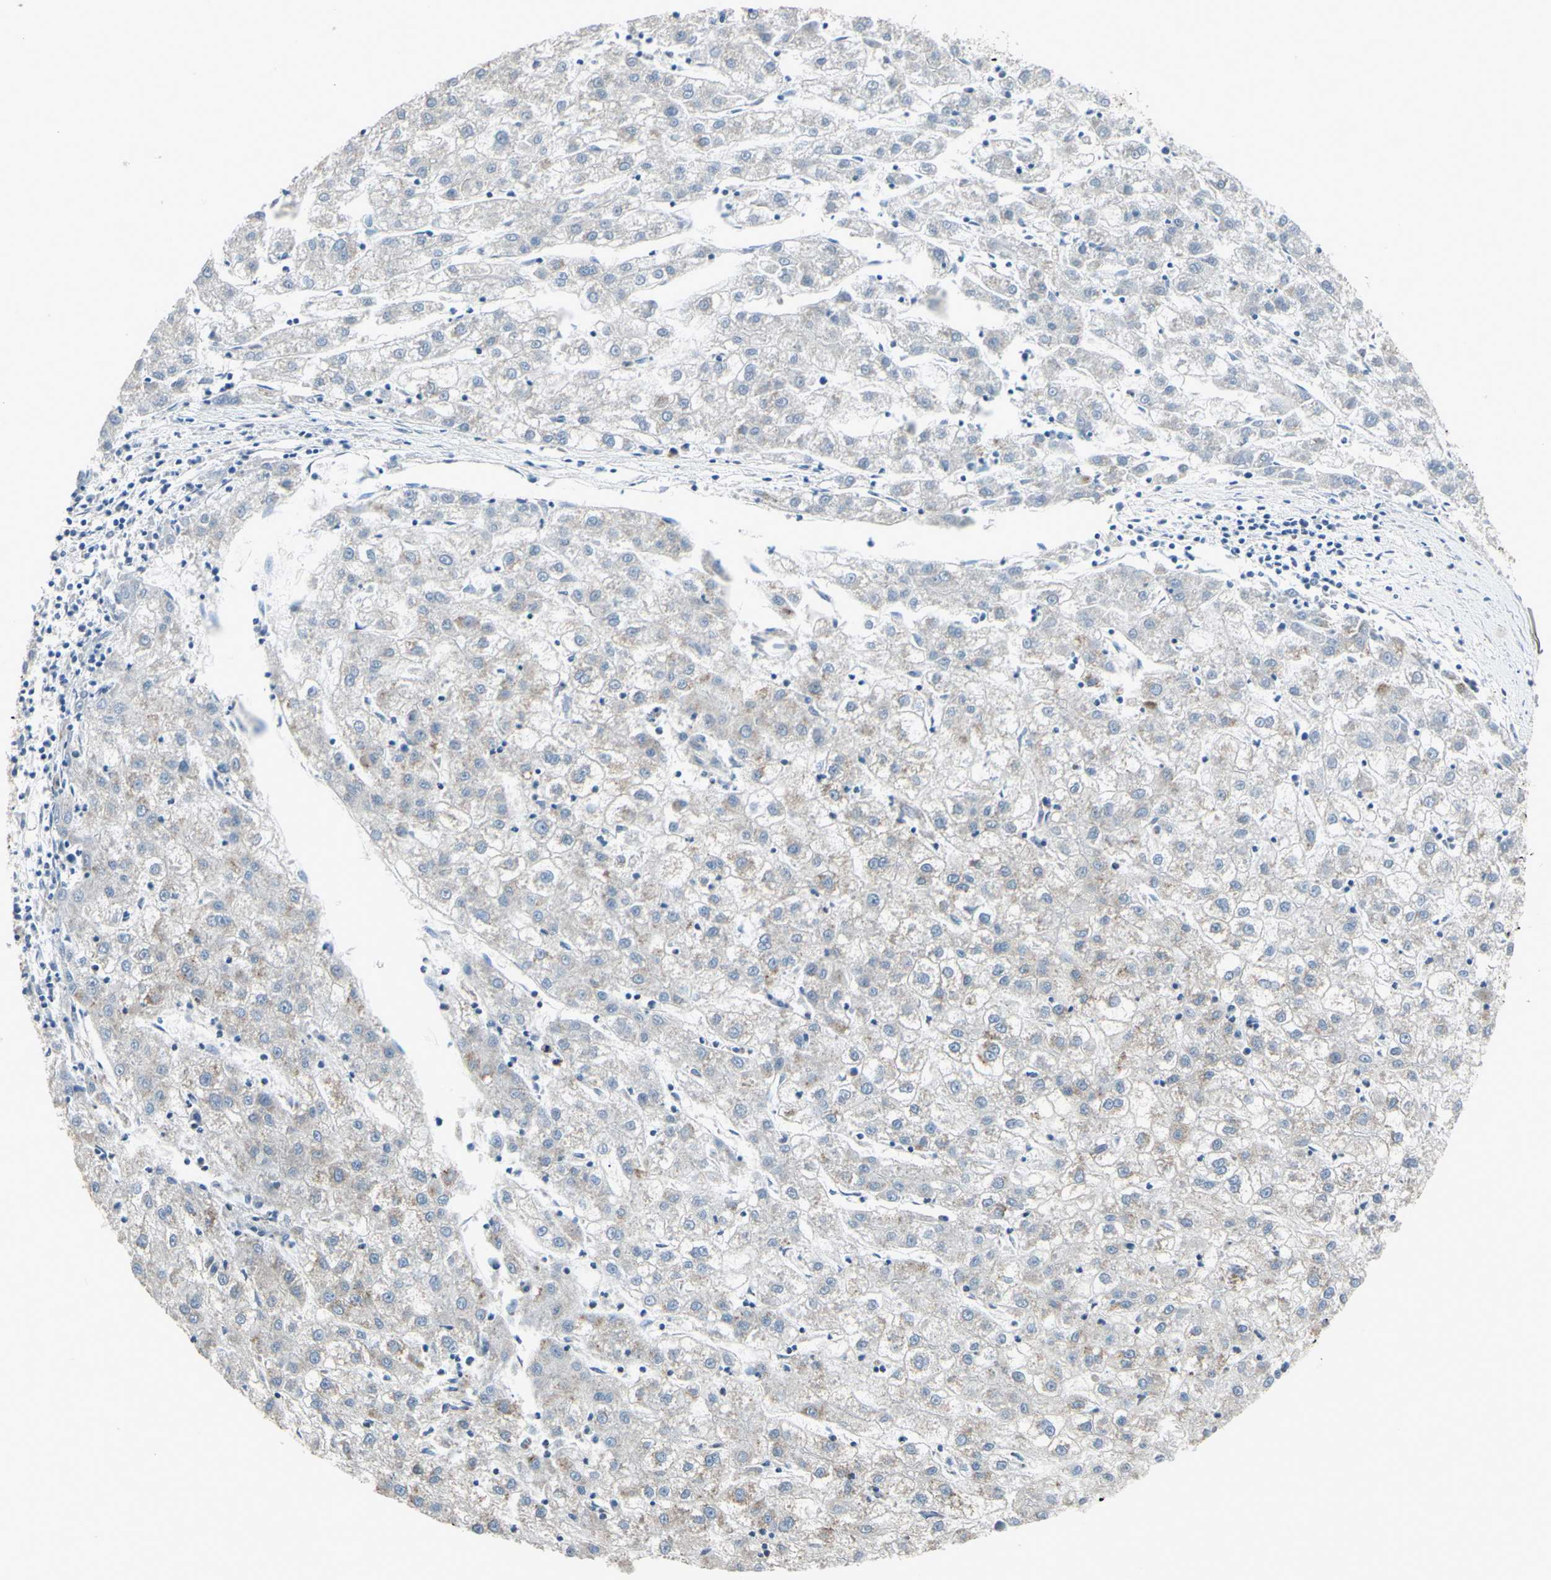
{"staining": {"intensity": "negative", "quantity": "none", "location": "none"}, "tissue": "liver cancer", "cell_type": "Tumor cells", "image_type": "cancer", "snomed": [{"axis": "morphology", "description": "Carcinoma, Hepatocellular, NOS"}, {"axis": "topography", "description": "Liver"}], "caption": "Photomicrograph shows no protein staining in tumor cells of liver hepatocellular carcinoma tissue.", "gene": "FAM171B", "patient": {"sex": "male", "age": 72}}